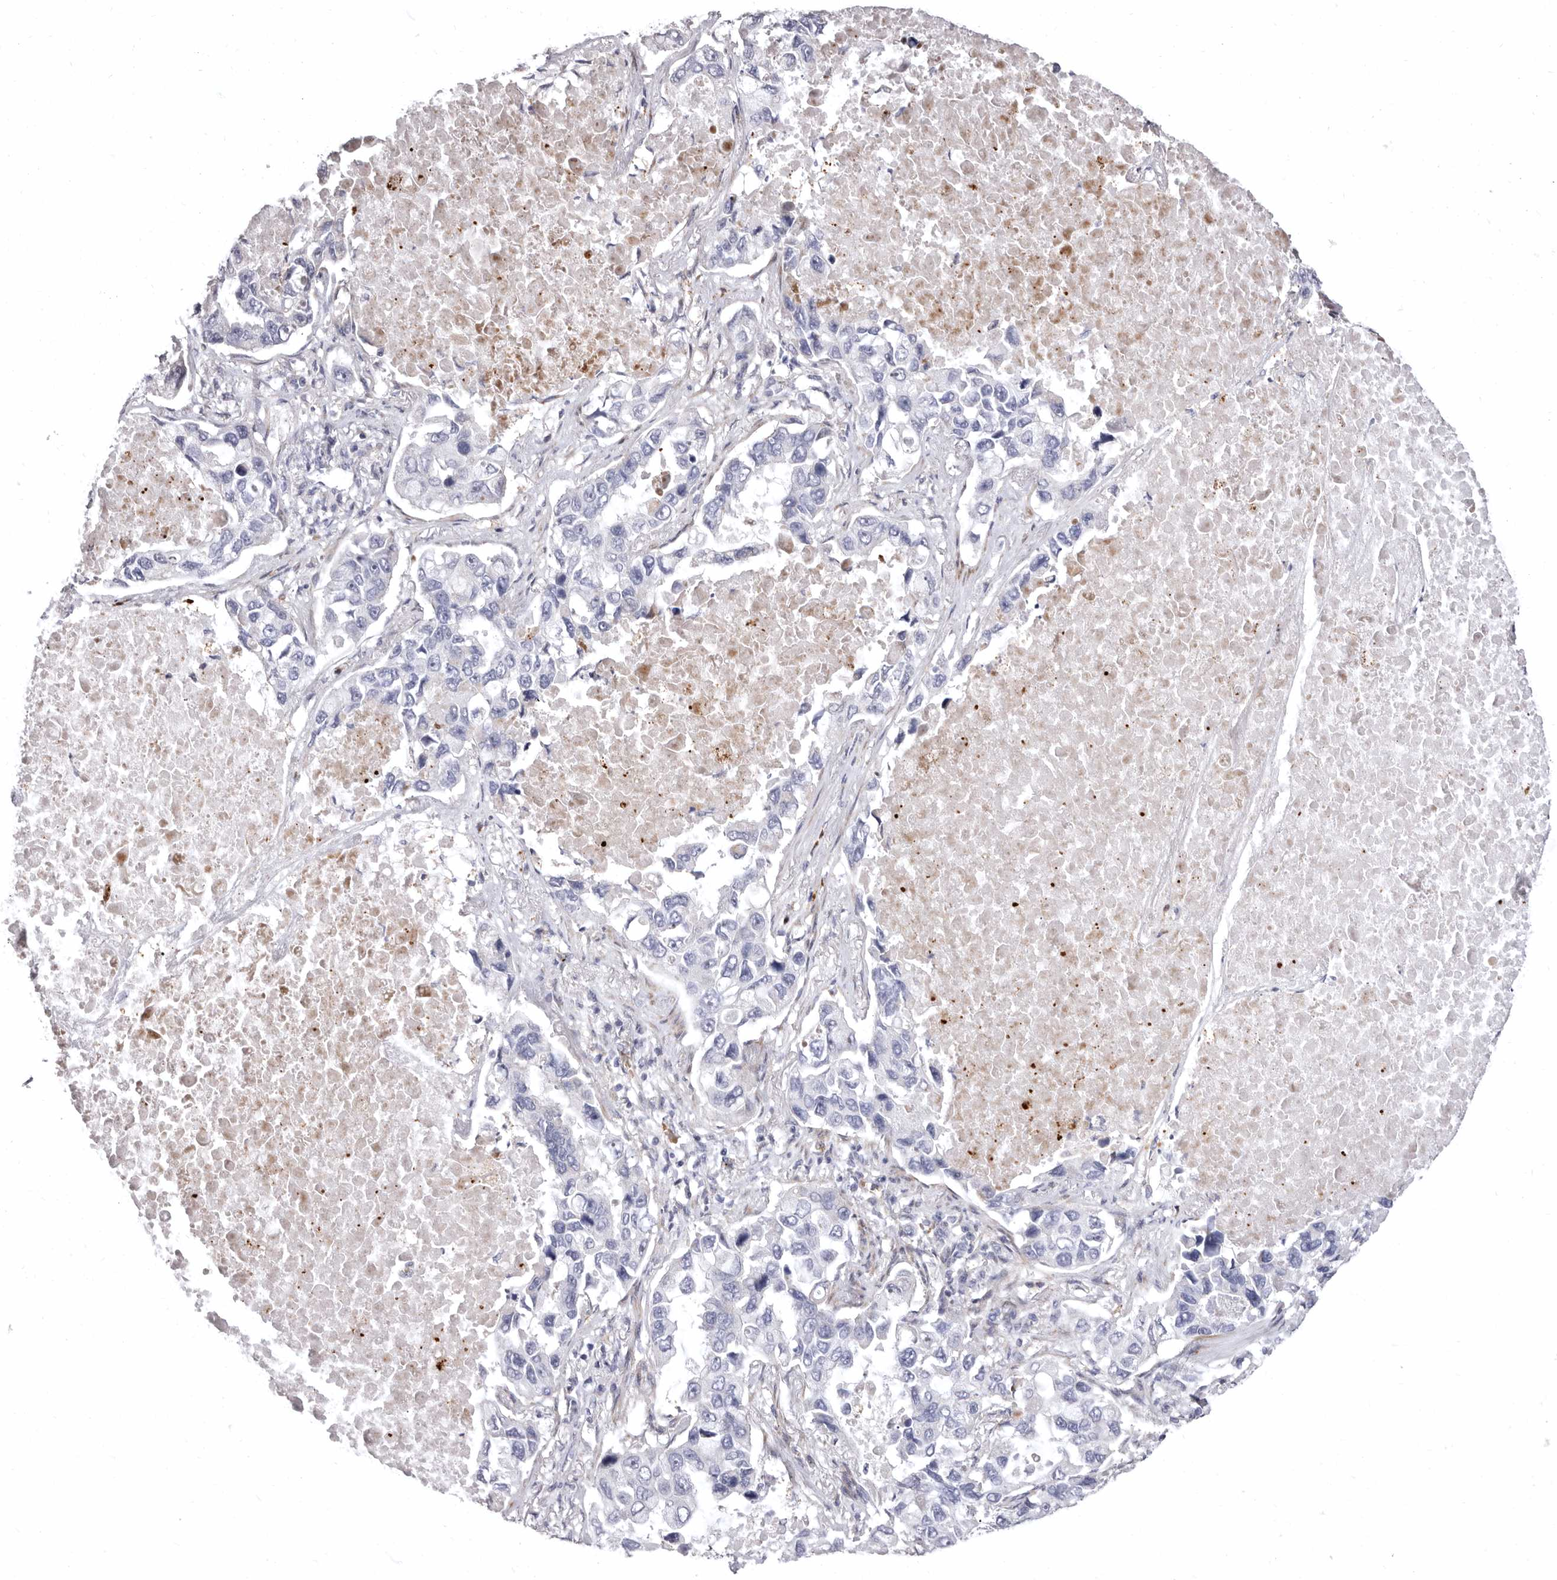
{"staining": {"intensity": "negative", "quantity": "none", "location": "none"}, "tissue": "lung cancer", "cell_type": "Tumor cells", "image_type": "cancer", "snomed": [{"axis": "morphology", "description": "Adenocarcinoma, NOS"}, {"axis": "topography", "description": "Lung"}], "caption": "IHC image of adenocarcinoma (lung) stained for a protein (brown), which exhibits no positivity in tumor cells.", "gene": "AIDA", "patient": {"sex": "male", "age": 64}}